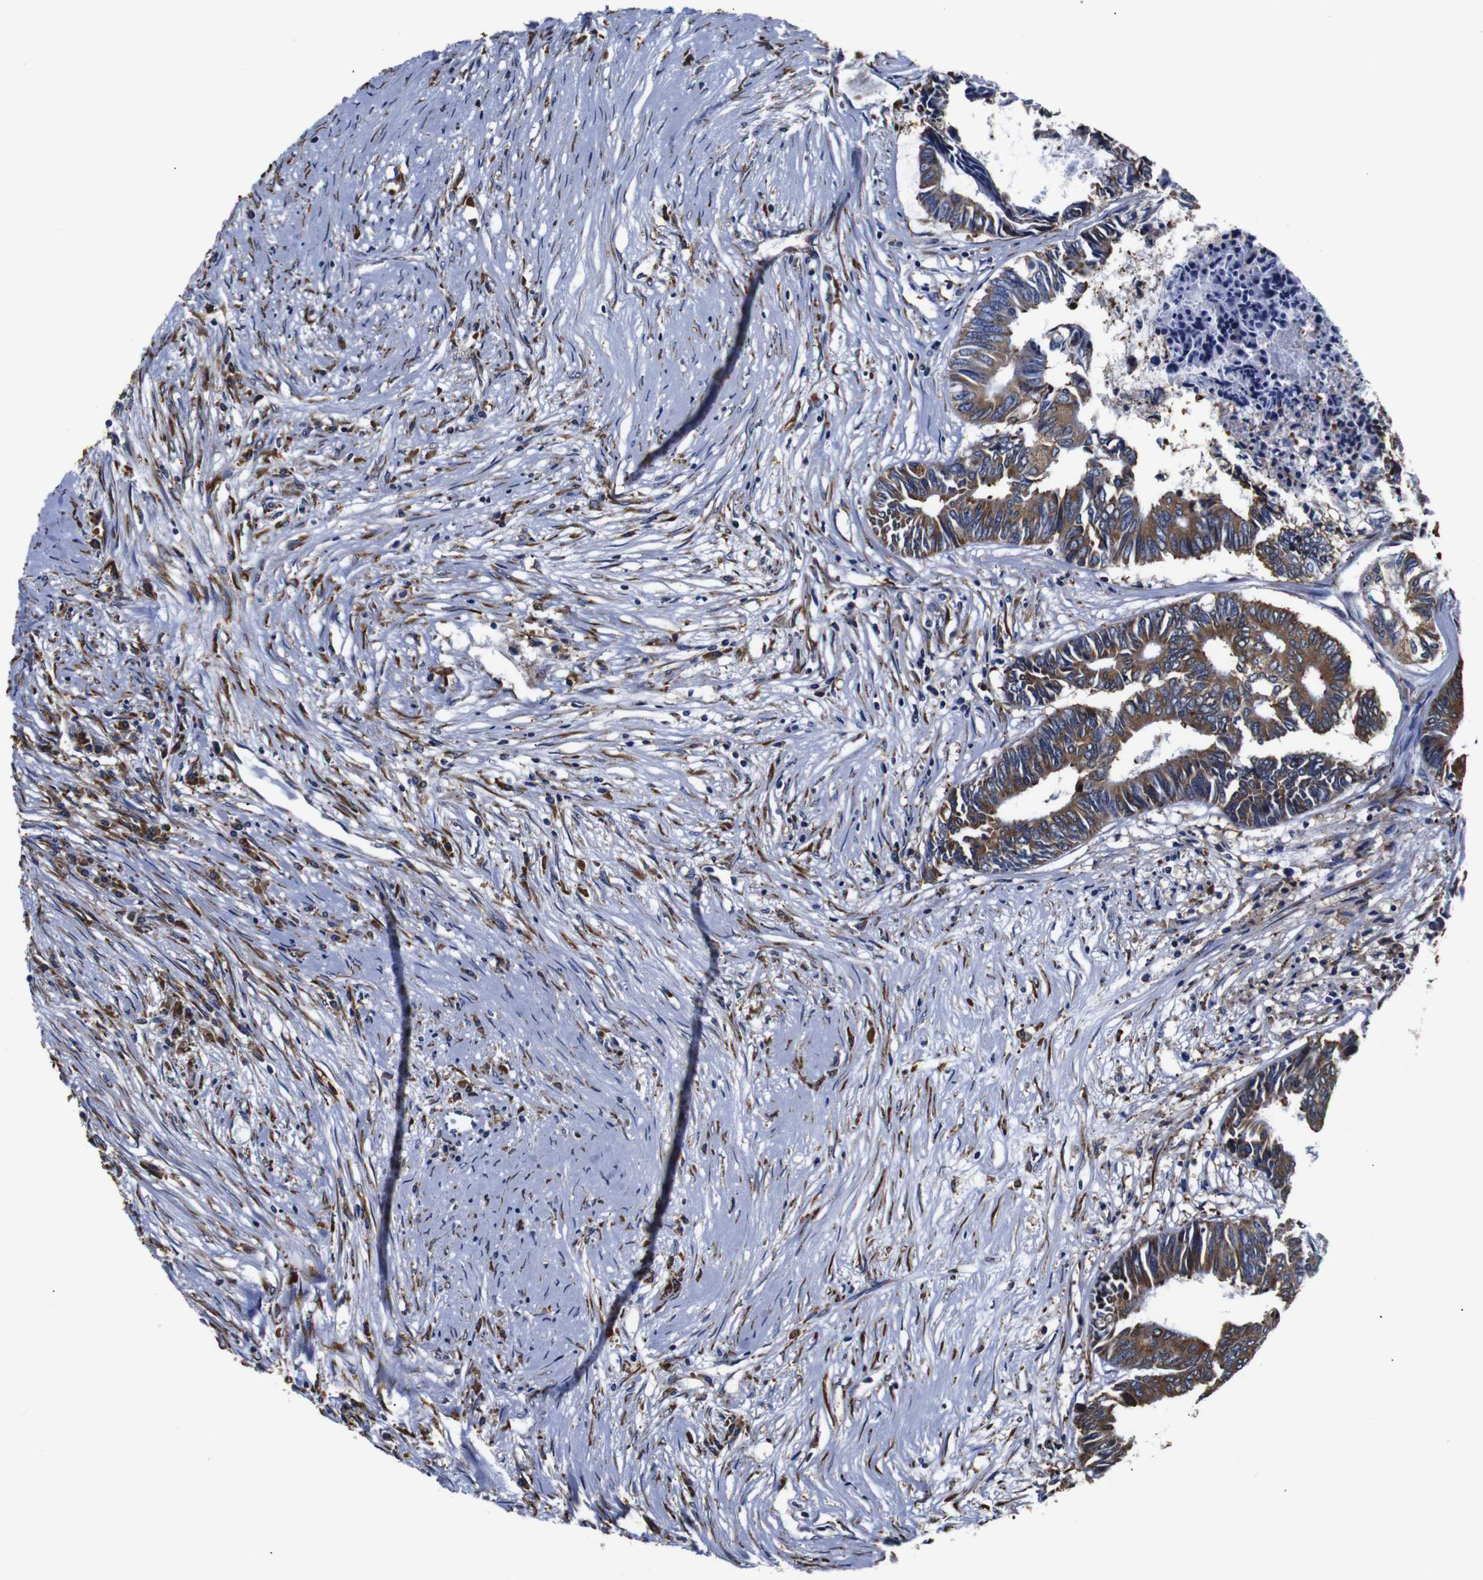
{"staining": {"intensity": "moderate", "quantity": ">75%", "location": "cytoplasmic/membranous"}, "tissue": "colorectal cancer", "cell_type": "Tumor cells", "image_type": "cancer", "snomed": [{"axis": "morphology", "description": "Adenocarcinoma, NOS"}, {"axis": "topography", "description": "Rectum"}], "caption": "DAB (3,3'-diaminobenzidine) immunohistochemical staining of colorectal adenocarcinoma displays moderate cytoplasmic/membranous protein positivity in approximately >75% of tumor cells.", "gene": "PPIB", "patient": {"sex": "male", "age": 63}}